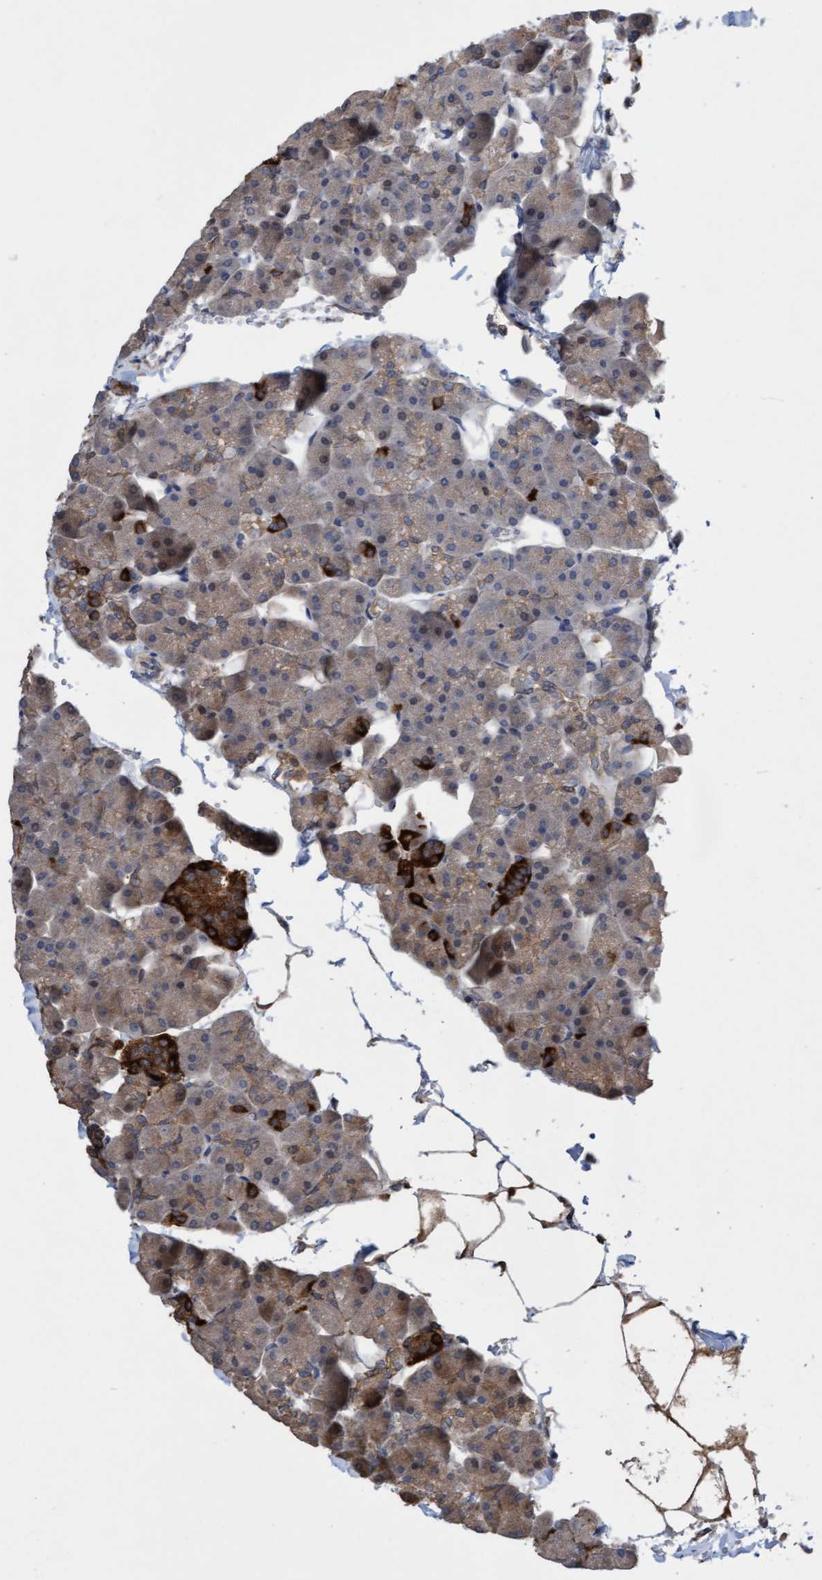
{"staining": {"intensity": "moderate", "quantity": "25%-75%", "location": "cytoplasmic/membranous"}, "tissue": "pancreas", "cell_type": "Exocrine glandular cells", "image_type": "normal", "snomed": [{"axis": "morphology", "description": "Normal tissue, NOS"}, {"axis": "topography", "description": "Pancreas"}], "caption": "This photomicrograph reveals immunohistochemistry staining of unremarkable pancreas, with medium moderate cytoplasmic/membranous positivity in about 25%-75% of exocrine glandular cells.", "gene": "ITFG1", "patient": {"sex": "male", "age": 35}}